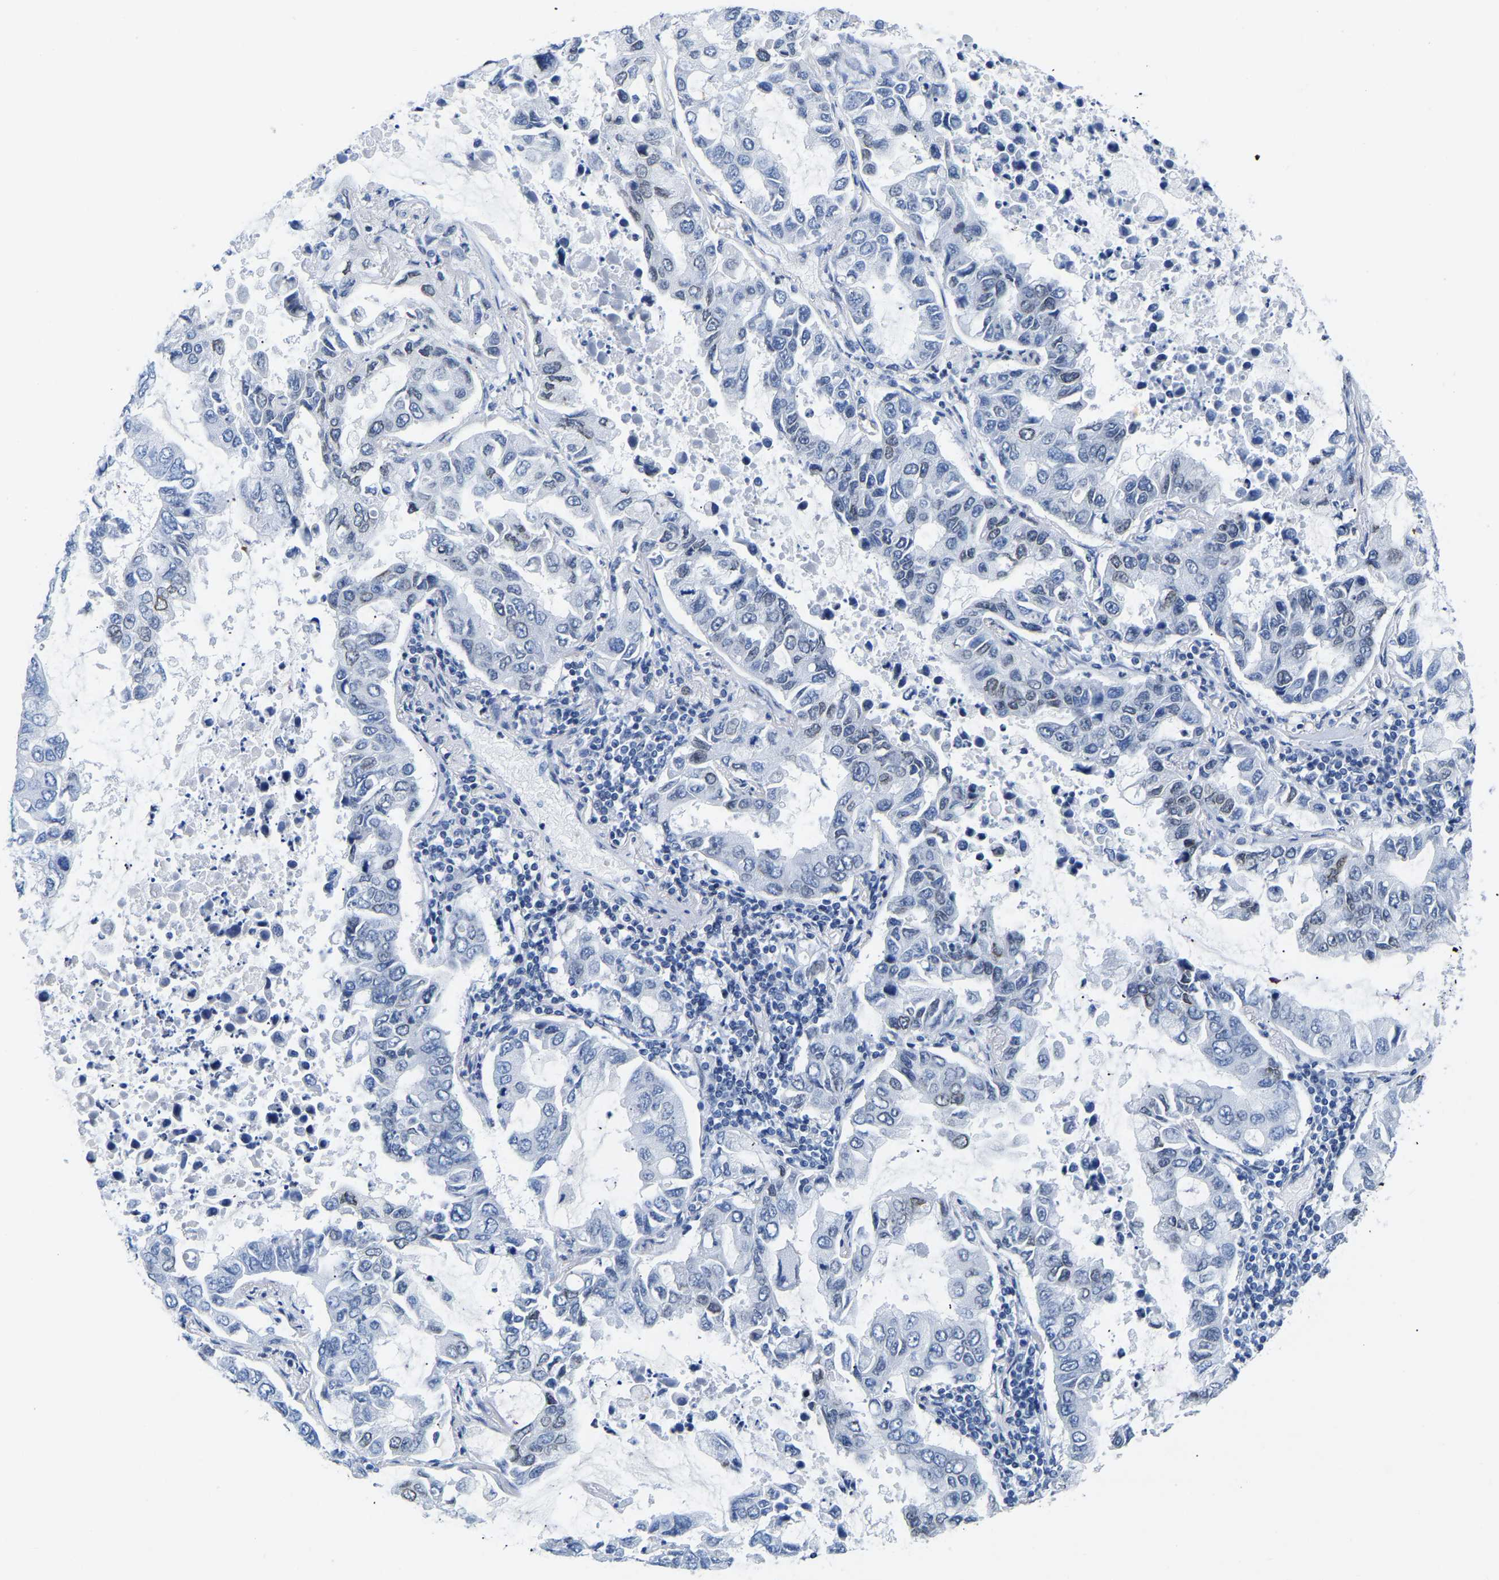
{"staining": {"intensity": "weak", "quantity": "<25%", "location": "nuclear"}, "tissue": "lung cancer", "cell_type": "Tumor cells", "image_type": "cancer", "snomed": [{"axis": "morphology", "description": "Adenocarcinoma, NOS"}, {"axis": "topography", "description": "Lung"}], "caption": "Tumor cells show no significant expression in lung cancer.", "gene": "UPK3A", "patient": {"sex": "male", "age": 64}}